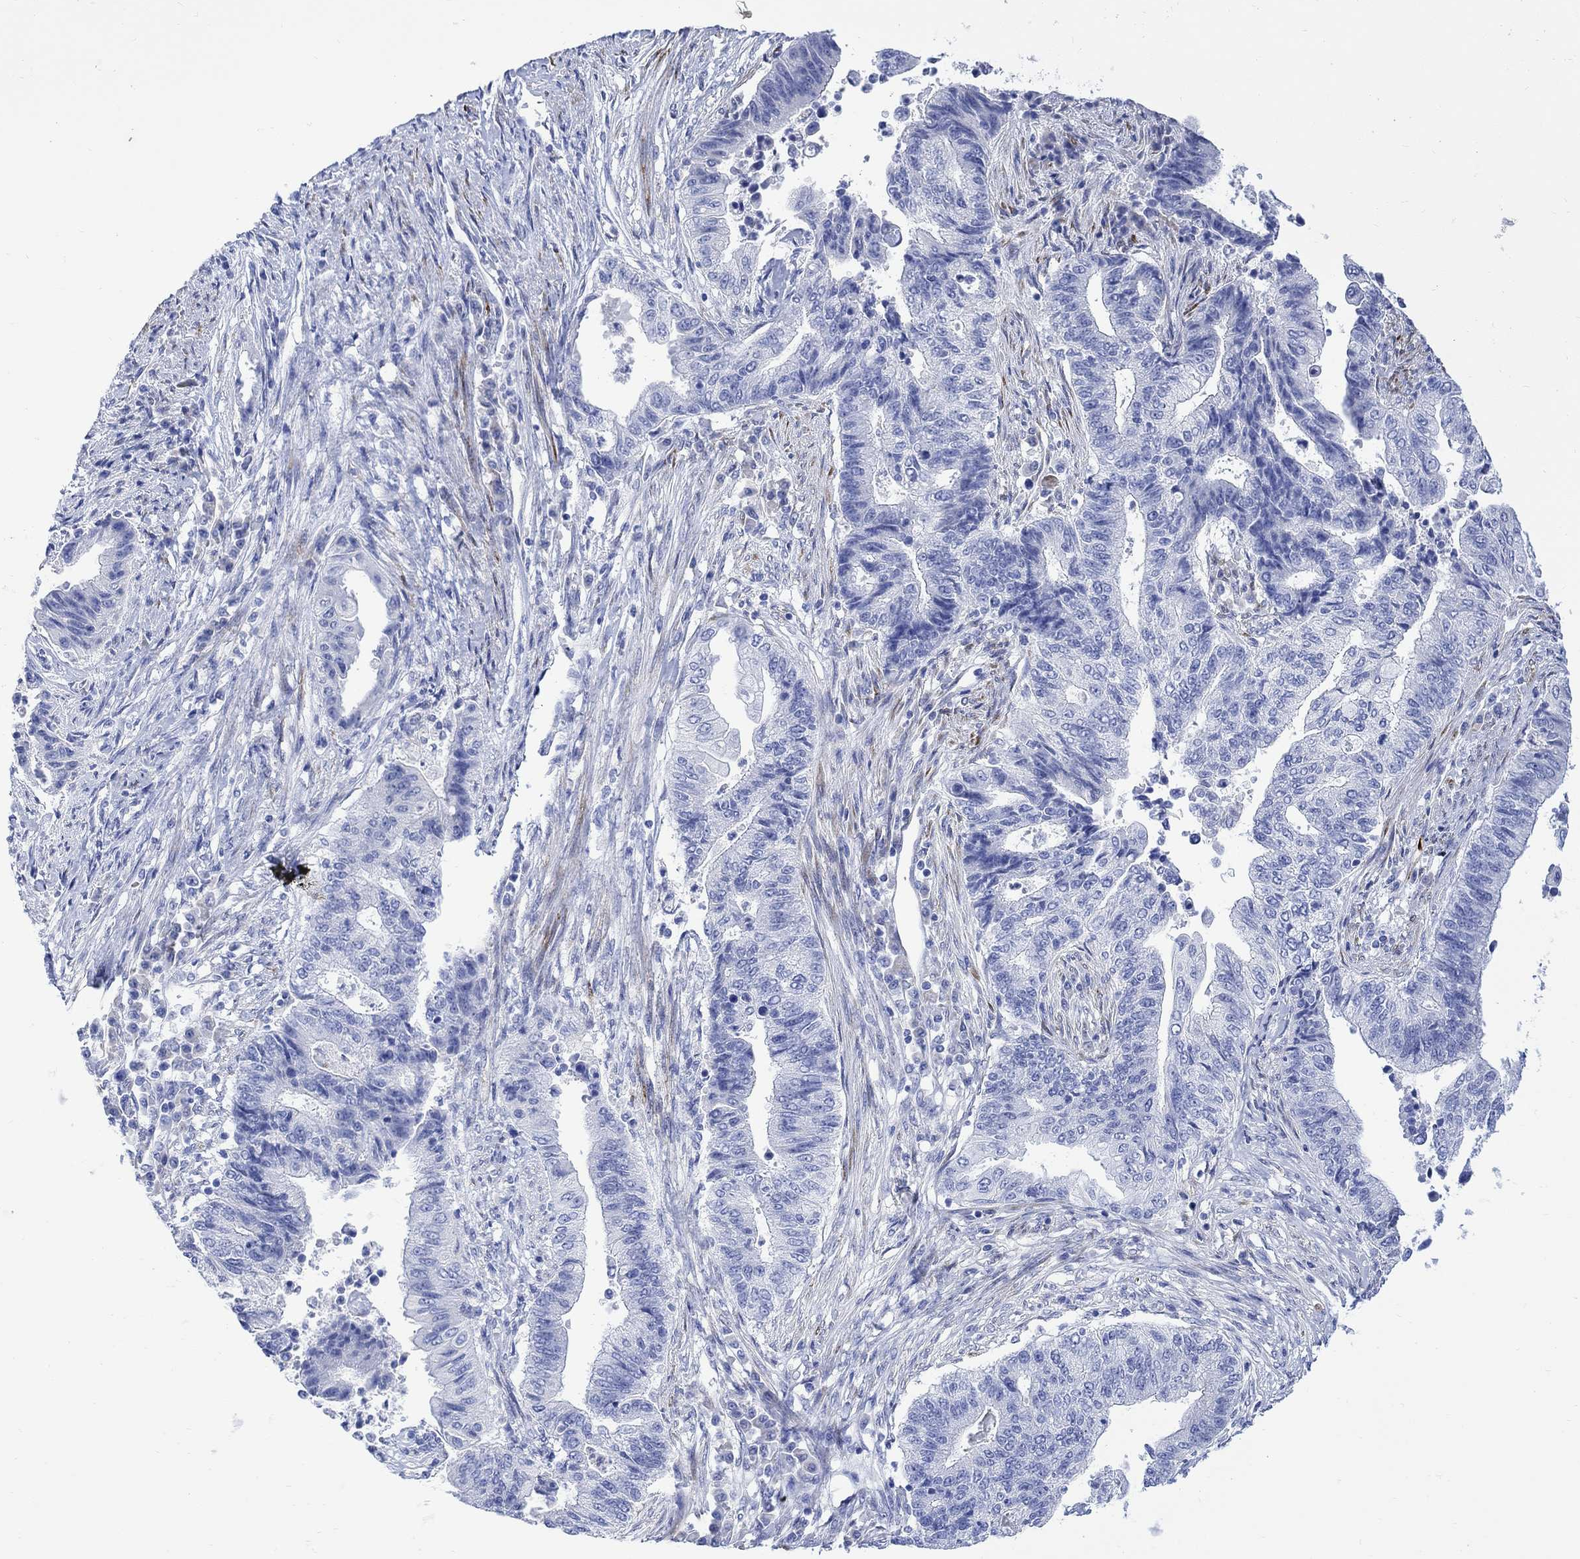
{"staining": {"intensity": "negative", "quantity": "none", "location": "none"}, "tissue": "endometrial cancer", "cell_type": "Tumor cells", "image_type": "cancer", "snomed": [{"axis": "morphology", "description": "Adenocarcinoma, NOS"}, {"axis": "topography", "description": "Uterus"}, {"axis": "topography", "description": "Endometrium"}], "caption": "Tumor cells show no significant positivity in endometrial cancer (adenocarcinoma).", "gene": "MYL1", "patient": {"sex": "female", "age": 54}}